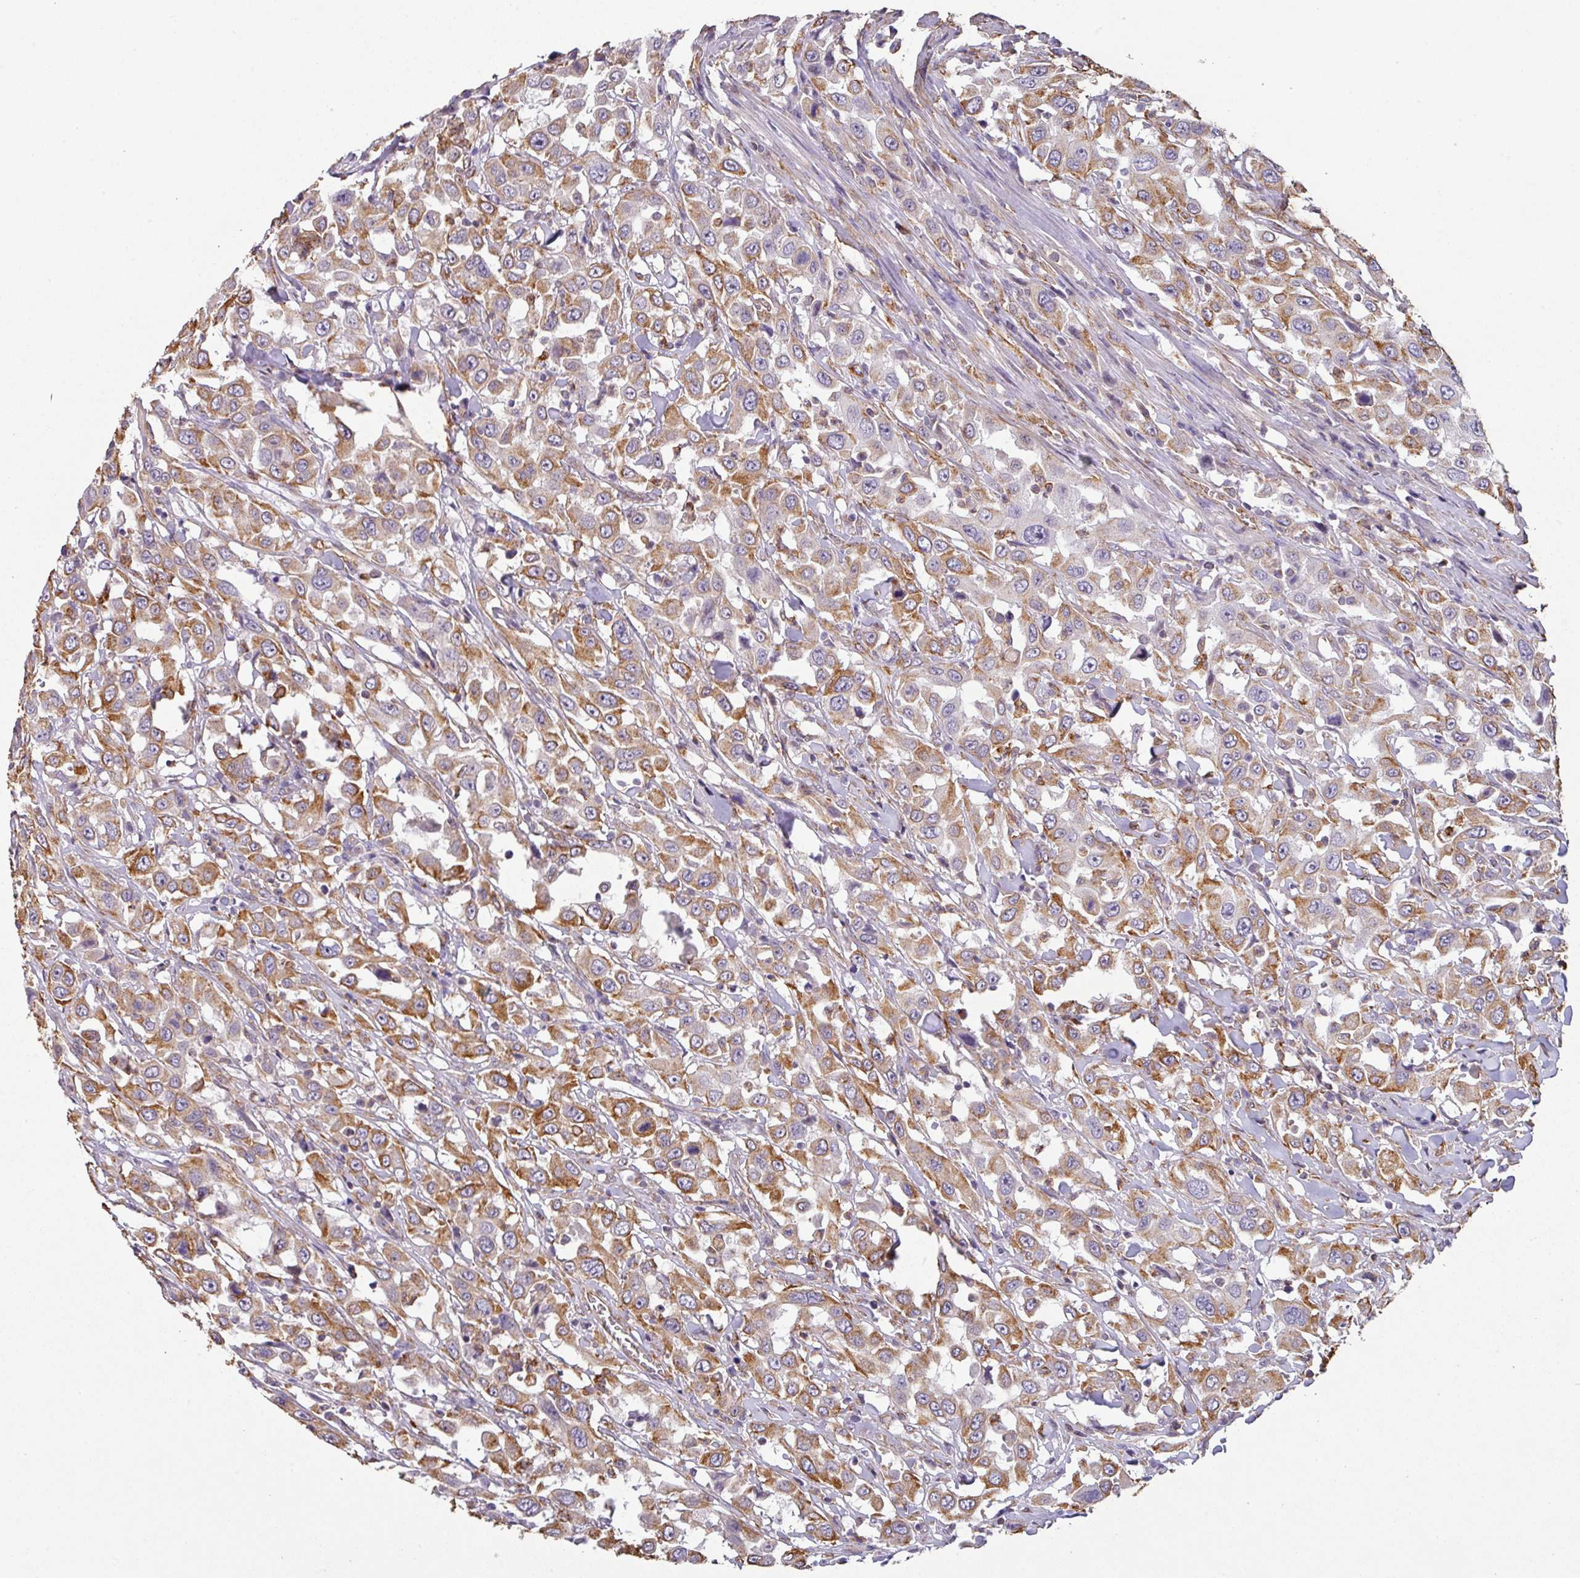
{"staining": {"intensity": "moderate", "quantity": ">75%", "location": "cytoplasmic/membranous"}, "tissue": "urothelial cancer", "cell_type": "Tumor cells", "image_type": "cancer", "snomed": [{"axis": "morphology", "description": "Urothelial carcinoma, High grade"}, {"axis": "topography", "description": "Urinary bladder"}], "caption": "Urothelial cancer was stained to show a protein in brown. There is medium levels of moderate cytoplasmic/membranous expression in about >75% of tumor cells. Using DAB (brown) and hematoxylin (blue) stains, captured at high magnification using brightfield microscopy.", "gene": "ZNF280C", "patient": {"sex": "male", "age": 61}}